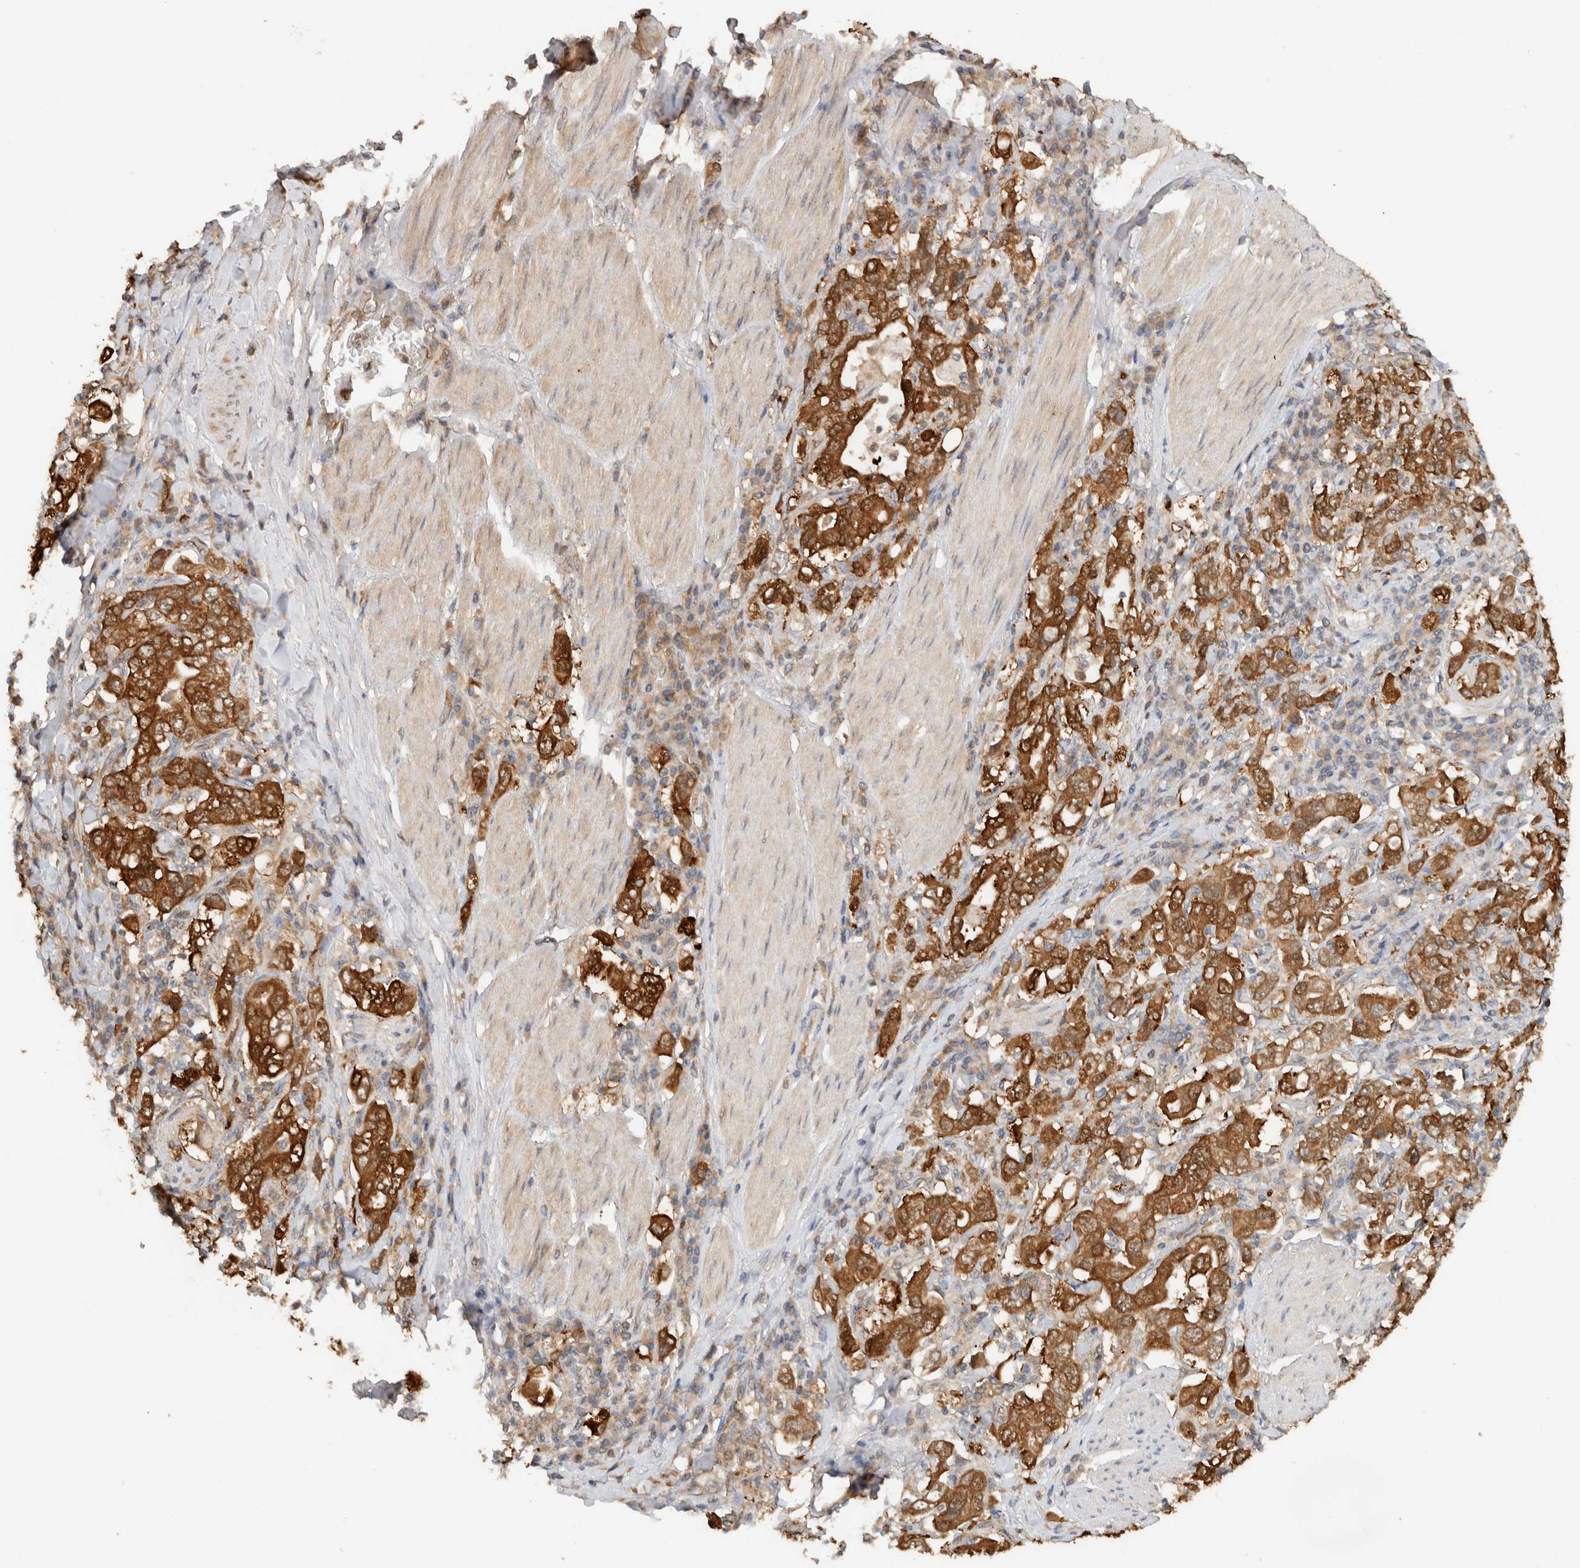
{"staining": {"intensity": "strong", "quantity": ">75%", "location": "cytoplasmic/membranous"}, "tissue": "stomach cancer", "cell_type": "Tumor cells", "image_type": "cancer", "snomed": [{"axis": "morphology", "description": "Adenocarcinoma, NOS"}, {"axis": "topography", "description": "Stomach, upper"}], "caption": "Human stomach adenocarcinoma stained for a protein (brown) demonstrates strong cytoplasmic/membranous positive staining in approximately >75% of tumor cells.", "gene": "CA13", "patient": {"sex": "male", "age": 62}}